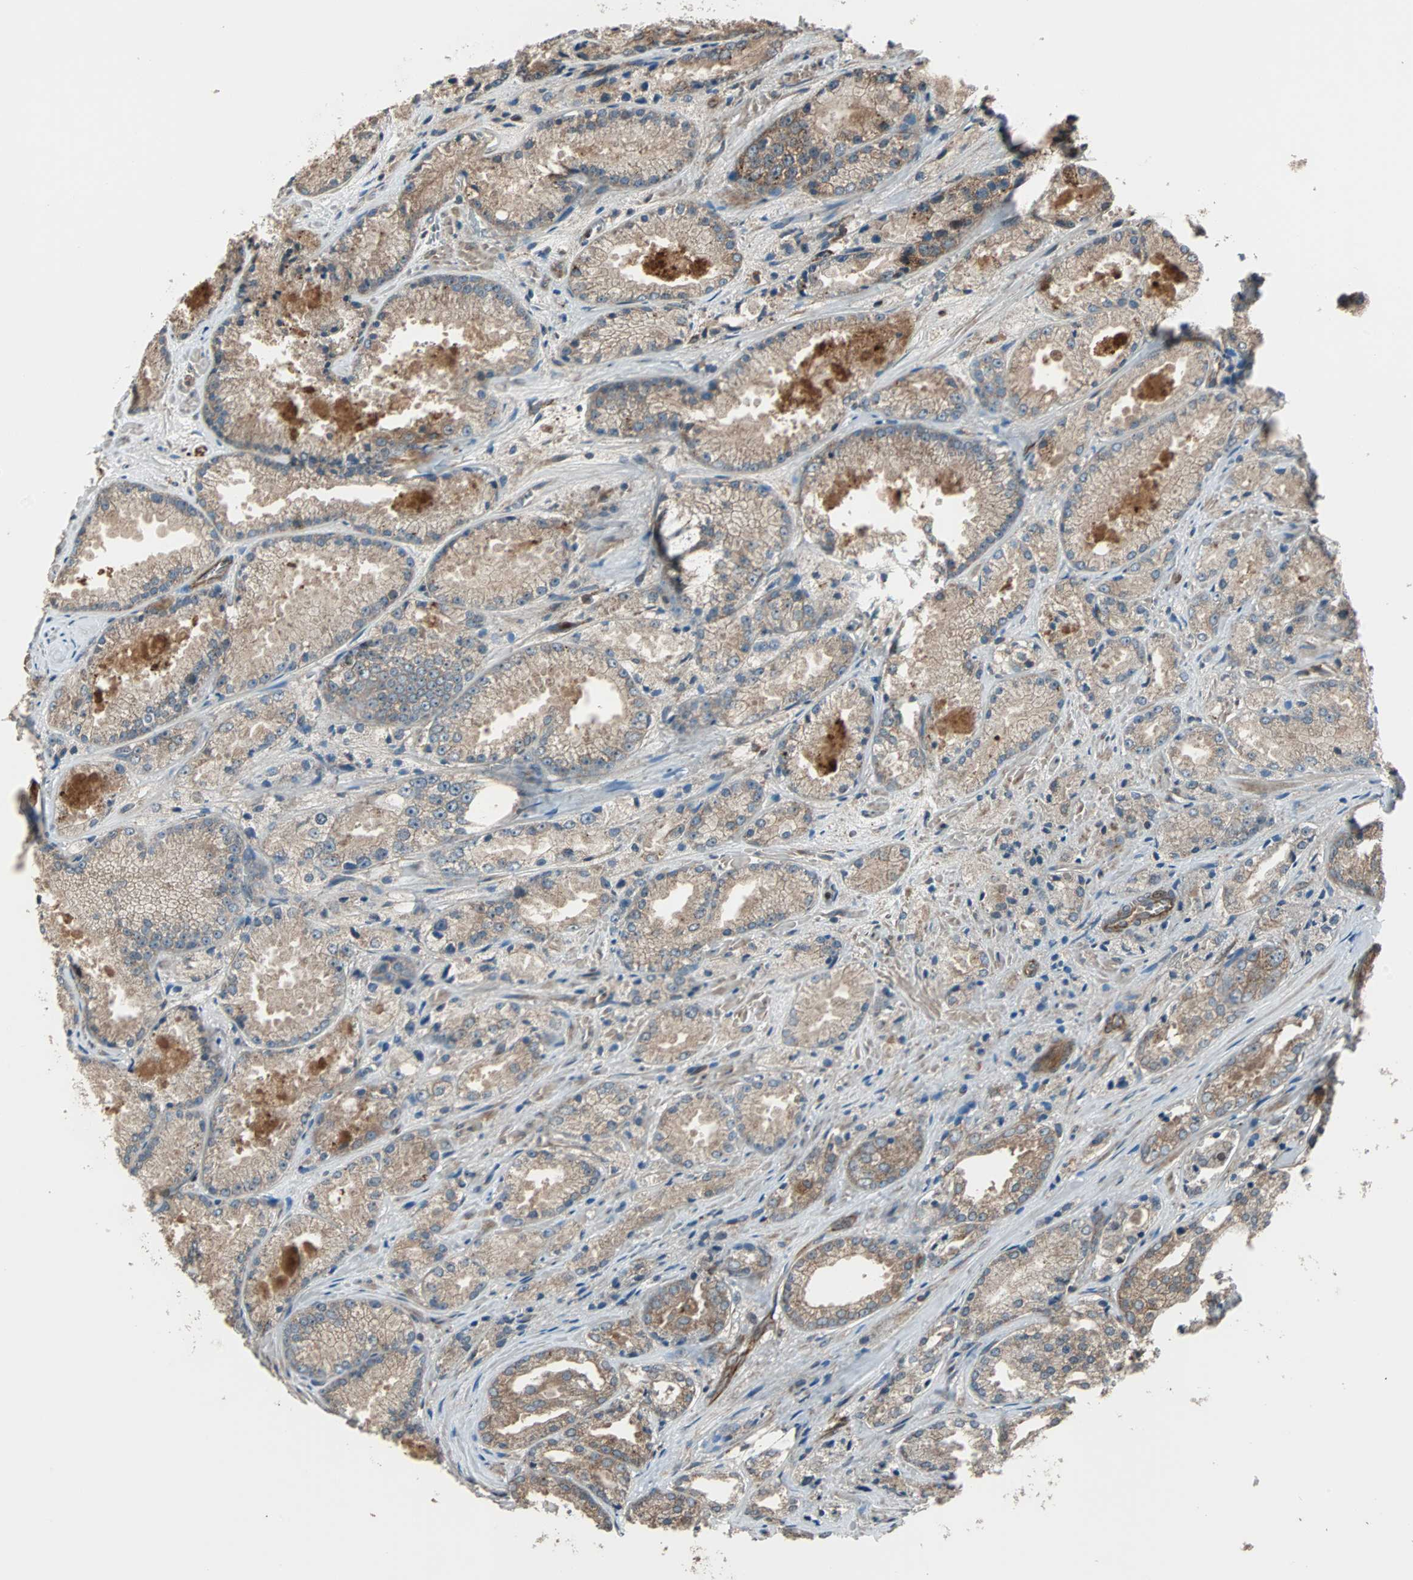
{"staining": {"intensity": "moderate", "quantity": ">75%", "location": "cytoplasmic/membranous"}, "tissue": "prostate cancer", "cell_type": "Tumor cells", "image_type": "cancer", "snomed": [{"axis": "morphology", "description": "Adenocarcinoma, Low grade"}, {"axis": "topography", "description": "Prostate"}], "caption": "Prostate adenocarcinoma (low-grade) was stained to show a protein in brown. There is medium levels of moderate cytoplasmic/membranous staining in approximately >75% of tumor cells. (brown staining indicates protein expression, while blue staining denotes nuclei).", "gene": "RAB7A", "patient": {"sex": "male", "age": 64}}